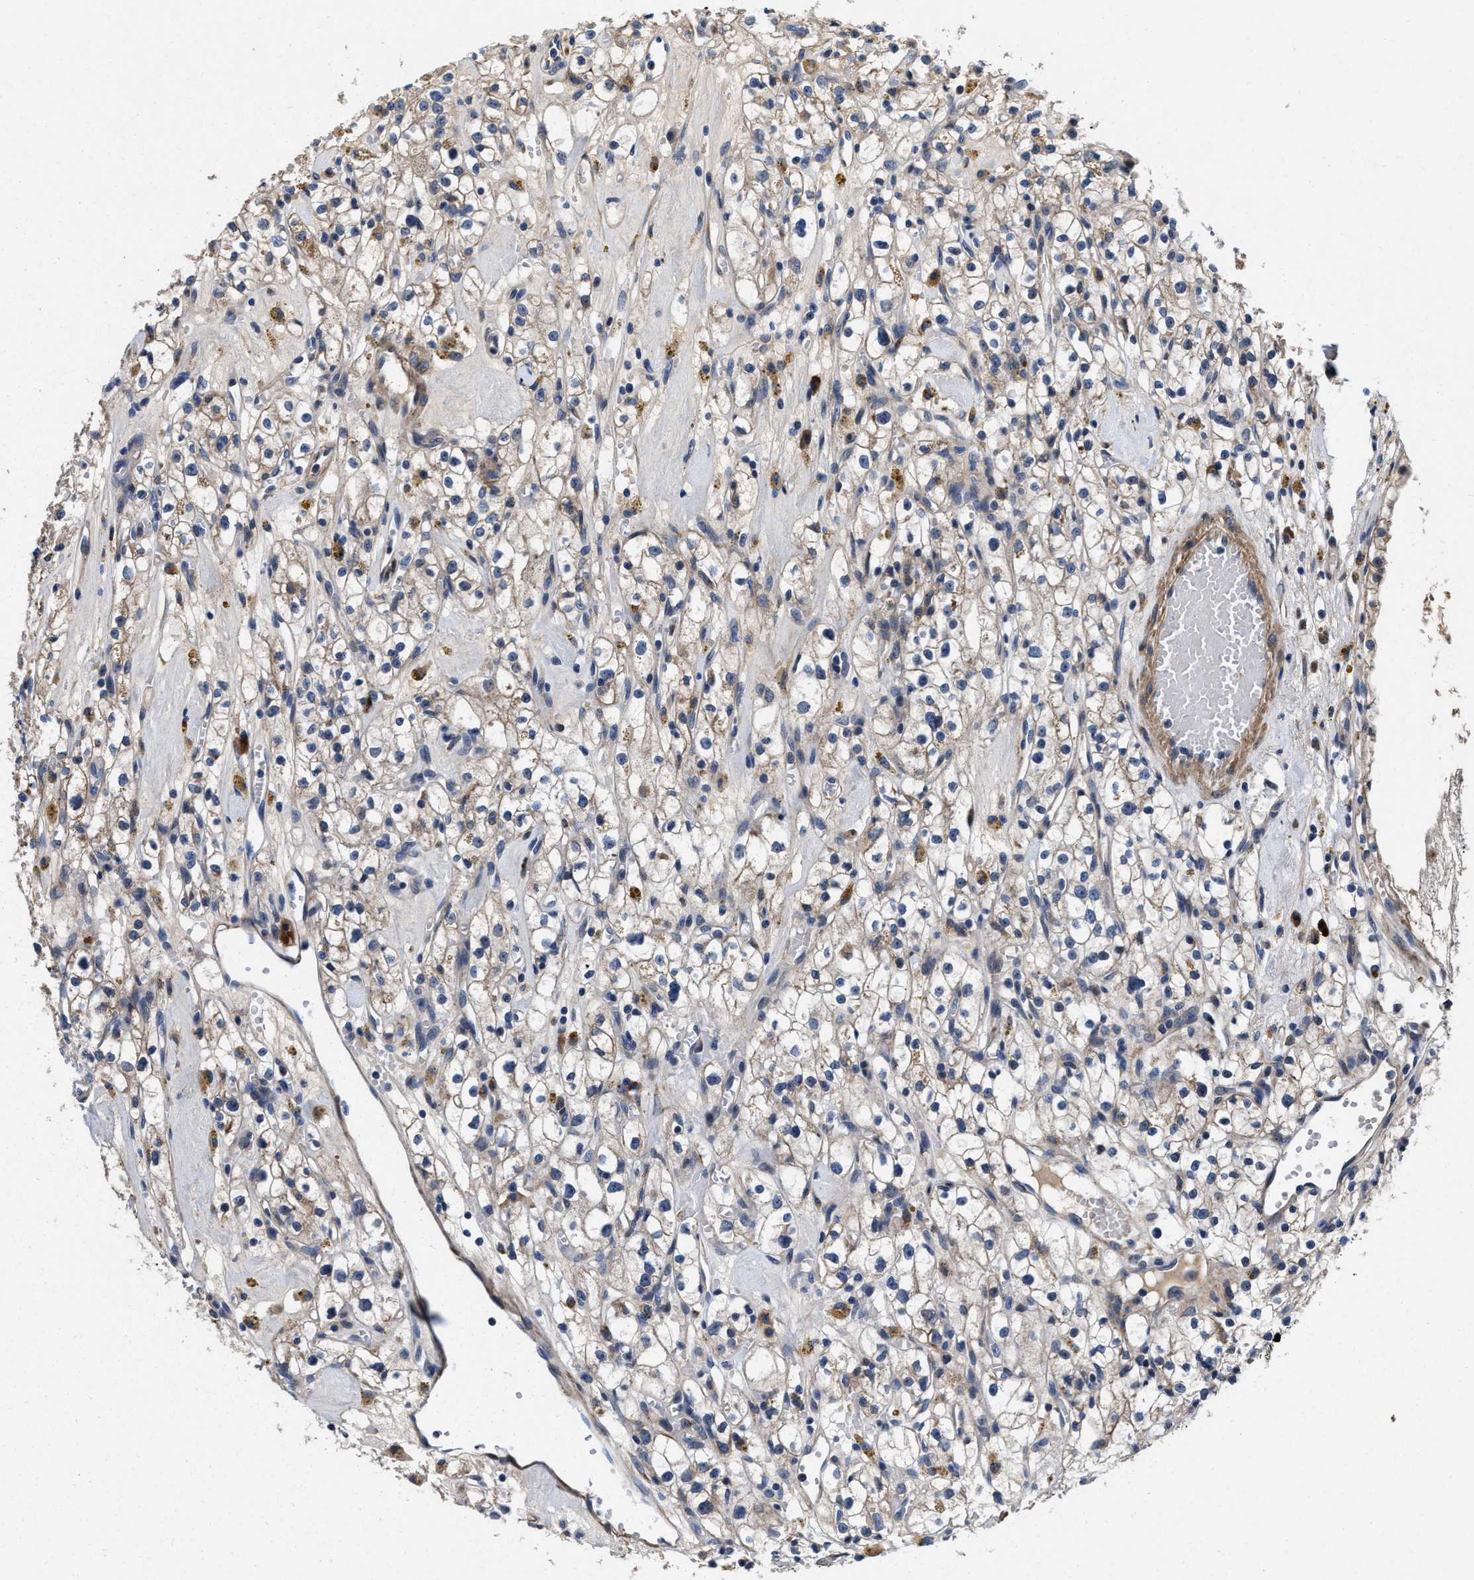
{"staining": {"intensity": "weak", "quantity": ">75%", "location": "cytoplasmic/membranous"}, "tissue": "renal cancer", "cell_type": "Tumor cells", "image_type": "cancer", "snomed": [{"axis": "morphology", "description": "Adenocarcinoma, NOS"}, {"axis": "topography", "description": "Kidney"}], "caption": "Immunohistochemistry (IHC) micrograph of neoplastic tissue: renal cancer (adenocarcinoma) stained using IHC reveals low levels of weak protein expression localized specifically in the cytoplasmic/membranous of tumor cells, appearing as a cytoplasmic/membranous brown color.", "gene": "SLC12A2", "patient": {"sex": "male", "age": 56}}